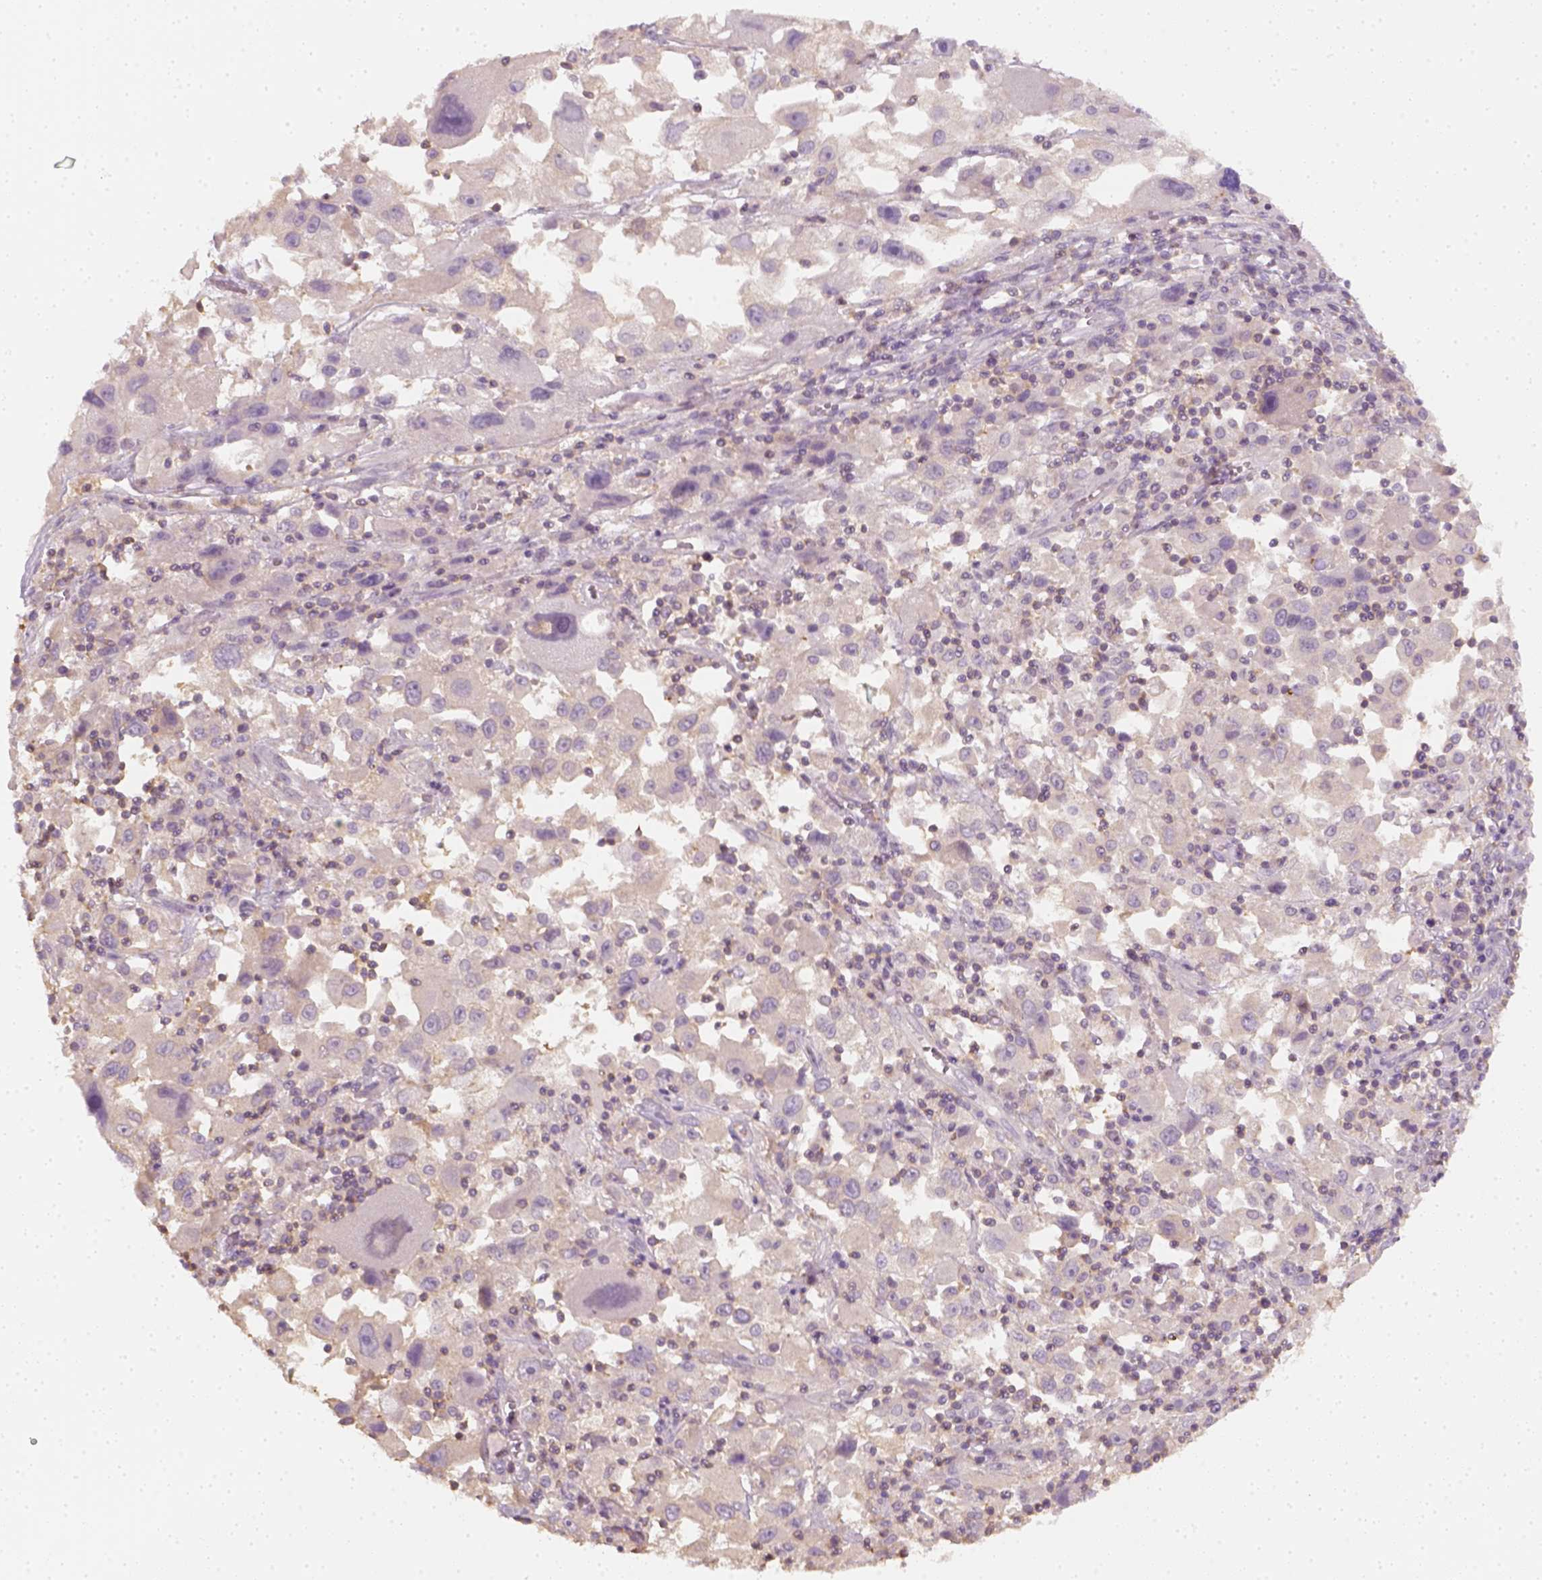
{"staining": {"intensity": "negative", "quantity": "none", "location": "none"}, "tissue": "melanoma", "cell_type": "Tumor cells", "image_type": "cancer", "snomed": [{"axis": "morphology", "description": "Malignant melanoma, Metastatic site"}, {"axis": "topography", "description": "Soft tissue"}], "caption": "Micrograph shows no protein expression in tumor cells of melanoma tissue.", "gene": "EPHB1", "patient": {"sex": "male", "age": 50}}